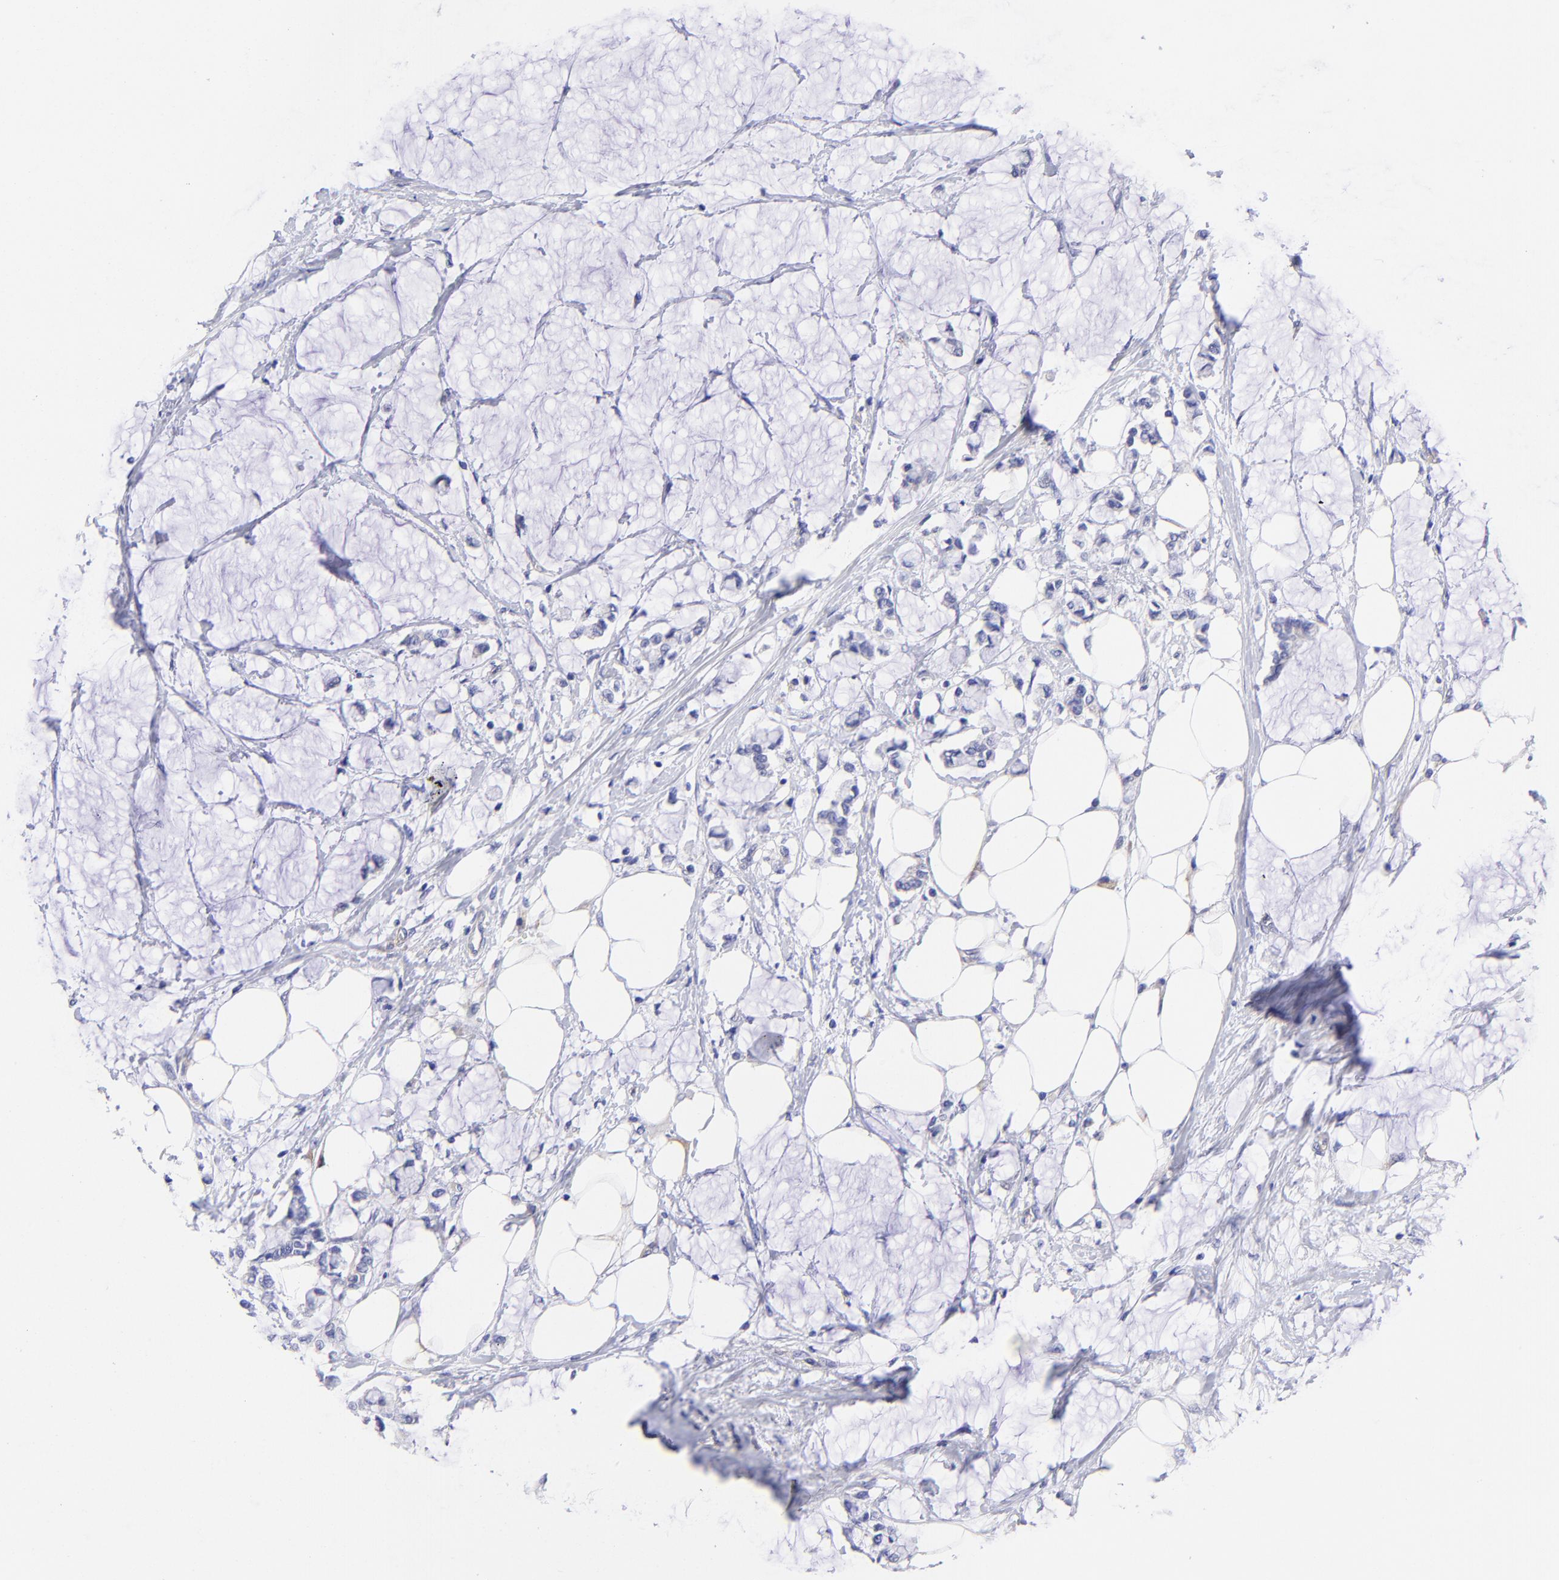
{"staining": {"intensity": "negative", "quantity": "none", "location": "none"}, "tissue": "colorectal cancer", "cell_type": "Tumor cells", "image_type": "cancer", "snomed": [{"axis": "morphology", "description": "Normal tissue, NOS"}, {"axis": "morphology", "description": "Adenocarcinoma, NOS"}, {"axis": "topography", "description": "Colon"}, {"axis": "topography", "description": "Peripheral nerve tissue"}], "caption": "The histopathology image displays no staining of tumor cells in adenocarcinoma (colorectal). (DAB IHC with hematoxylin counter stain).", "gene": "PPFIBP1", "patient": {"sex": "male", "age": 14}}